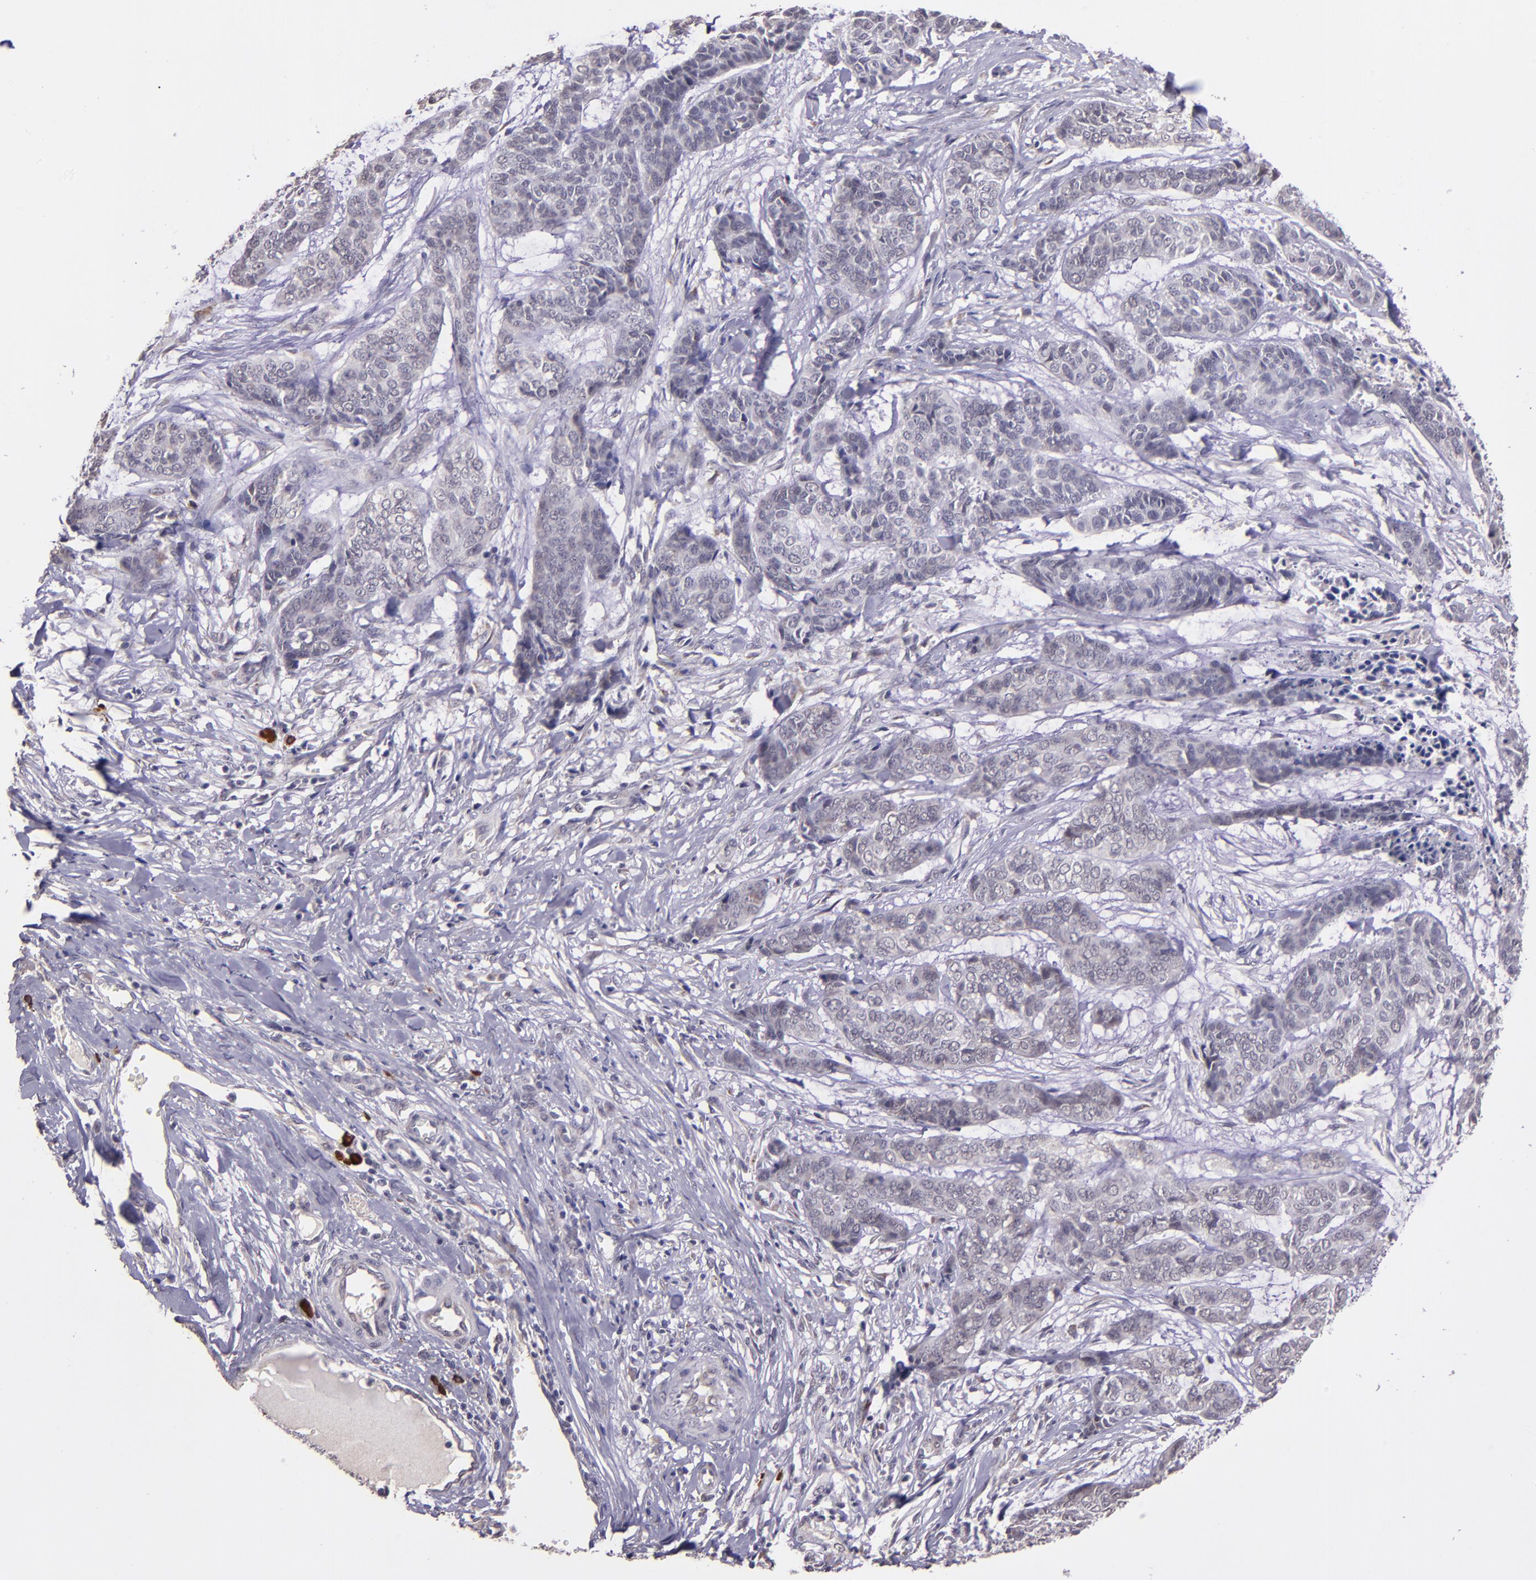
{"staining": {"intensity": "negative", "quantity": "none", "location": "none"}, "tissue": "skin cancer", "cell_type": "Tumor cells", "image_type": "cancer", "snomed": [{"axis": "morphology", "description": "Basal cell carcinoma"}, {"axis": "topography", "description": "Skin"}], "caption": "The IHC micrograph has no significant positivity in tumor cells of skin cancer (basal cell carcinoma) tissue. (Stains: DAB (3,3'-diaminobenzidine) IHC with hematoxylin counter stain, Microscopy: brightfield microscopy at high magnification).", "gene": "TAF7L", "patient": {"sex": "female", "age": 64}}